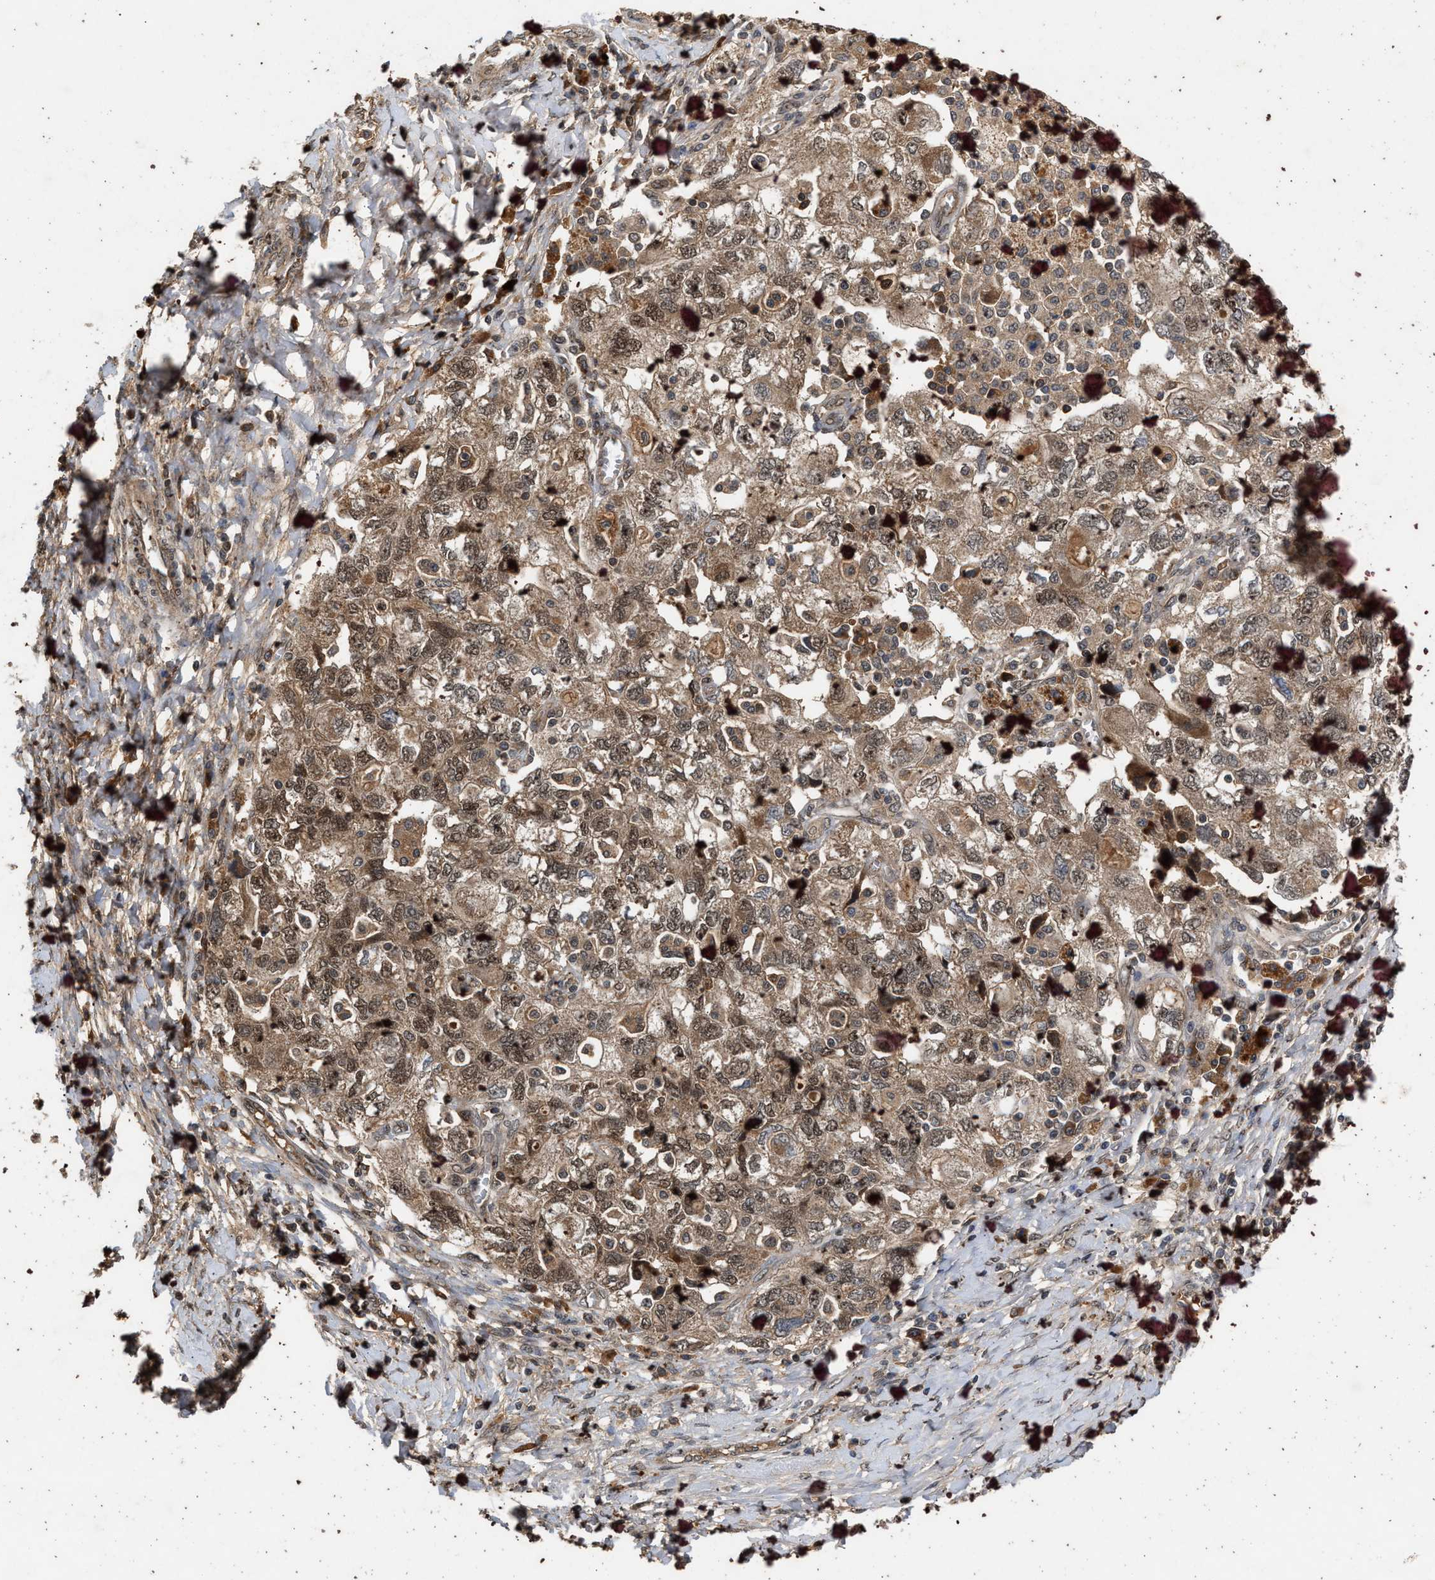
{"staining": {"intensity": "moderate", "quantity": ">75%", "location": "cytoplasmic/membranous,nuclear"}, "tissue": "ovarian cancer", "cell_type": "Tumor cells", "image_type": "cancer", "snomed": [{"axis": "morphology", "description": "Carcinoma, NOS"}, {"axis": "morphology", "description": "Cystadenocarcinoma, serous, NOS"}, {"axis": "topography", "description": "Ovary"}], "caption": "Human carcinoma (ovarian) stained with a brown dye demonstrates moderate cytoplasmic/membranous and nuclear positive expression in approximately >75% of tumor cells.", "gene": "RUSC2", "patient": {"sex": "female", "age": 69}}